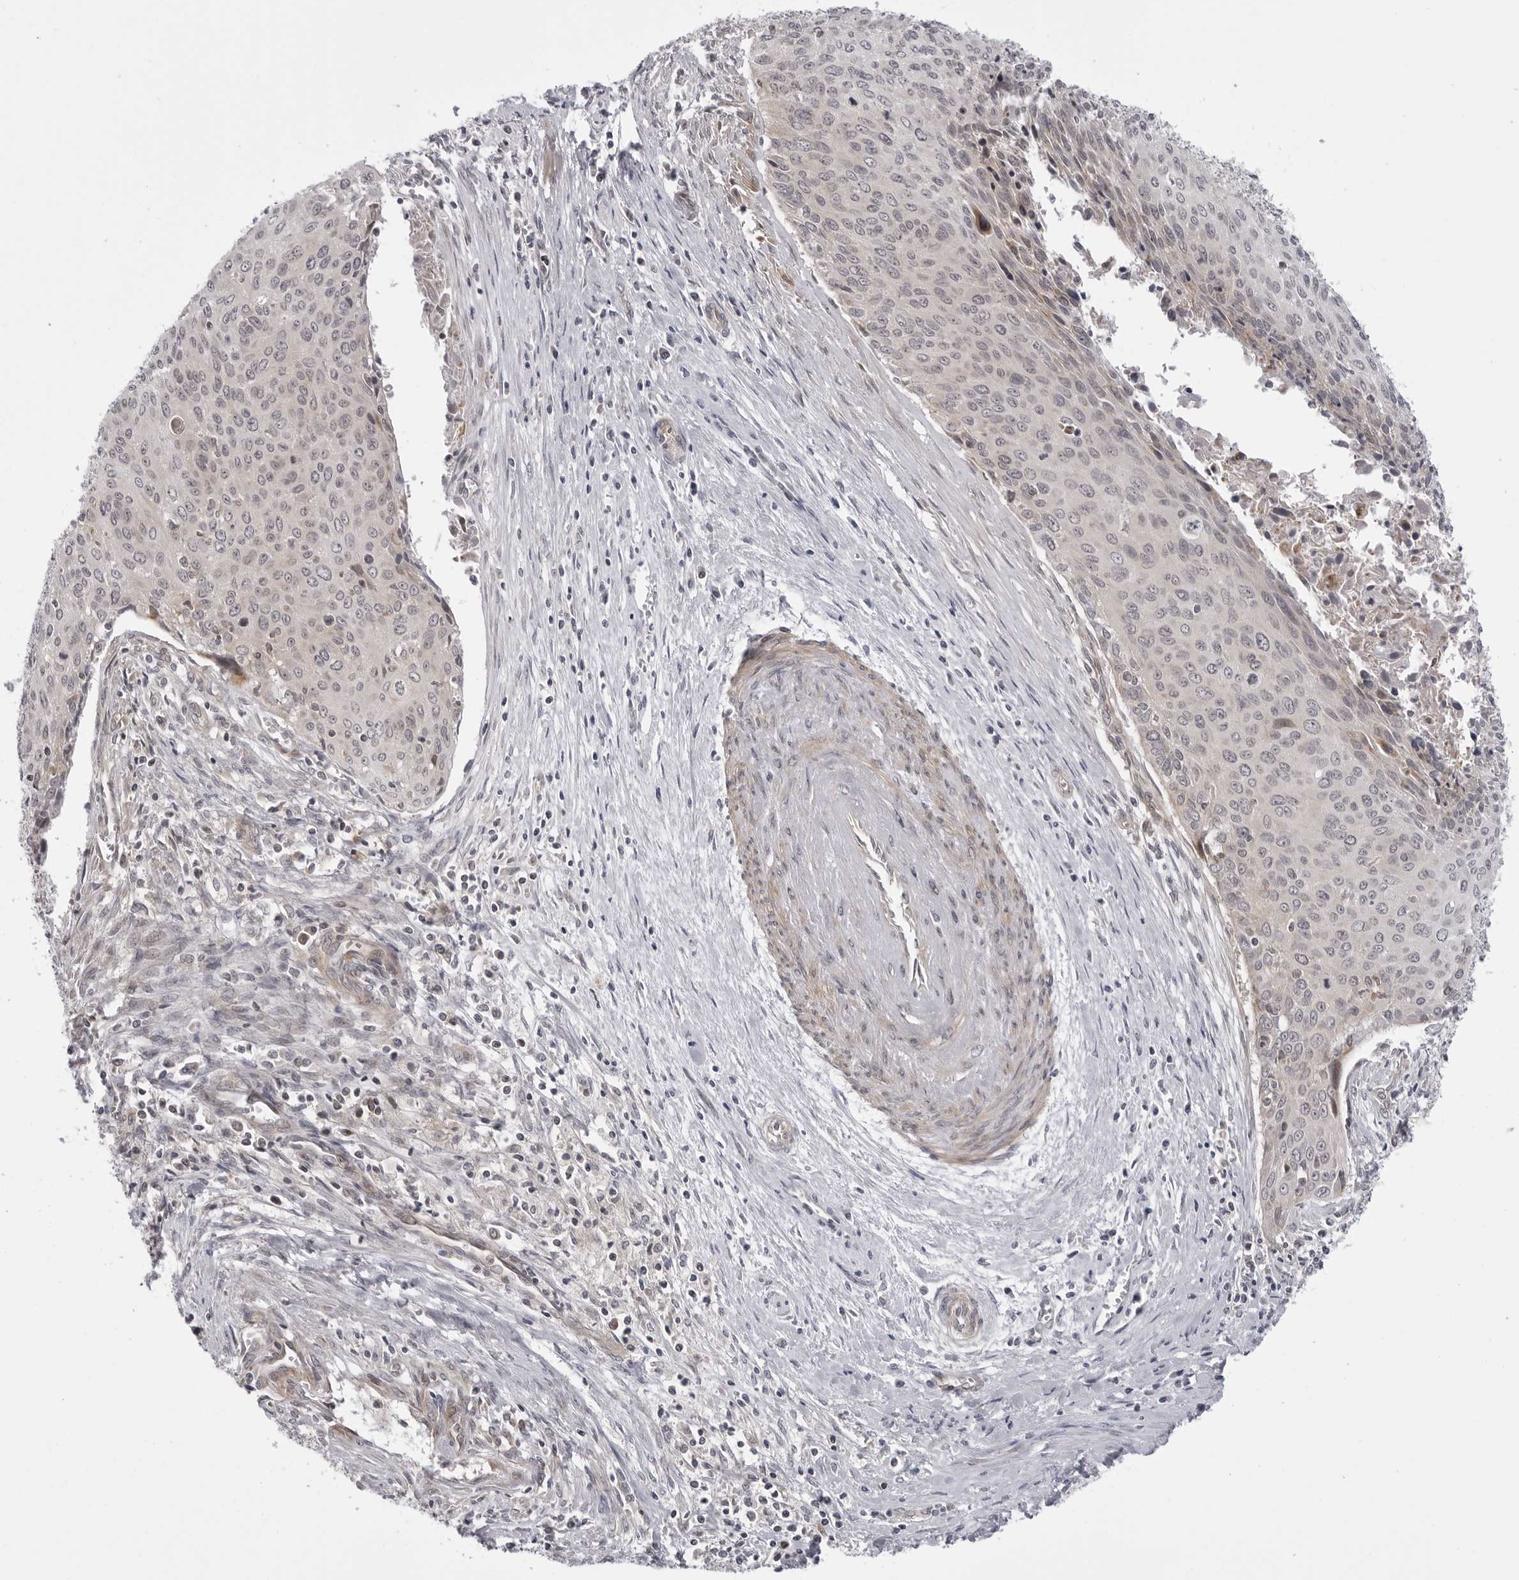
{"staining": {"intensity": "weak", "quantity": "<25%", "location": "cytoplasmic/membranous"}, "tissue": "cervical cancer", "cell_type": "Tumor cells", "image_type": "cancer", "snomed": [{"axis": "morphology", "description": "Squamous cell carcinoma, NOS"}, {"axis": "topography", "description": "Cervix"}], "caption": "There is no significant expression in tumor cells of squamous cell carcinoma (cervical).", "gene": "CCDC18", "patient": {"sex": "female", "age": 55}}